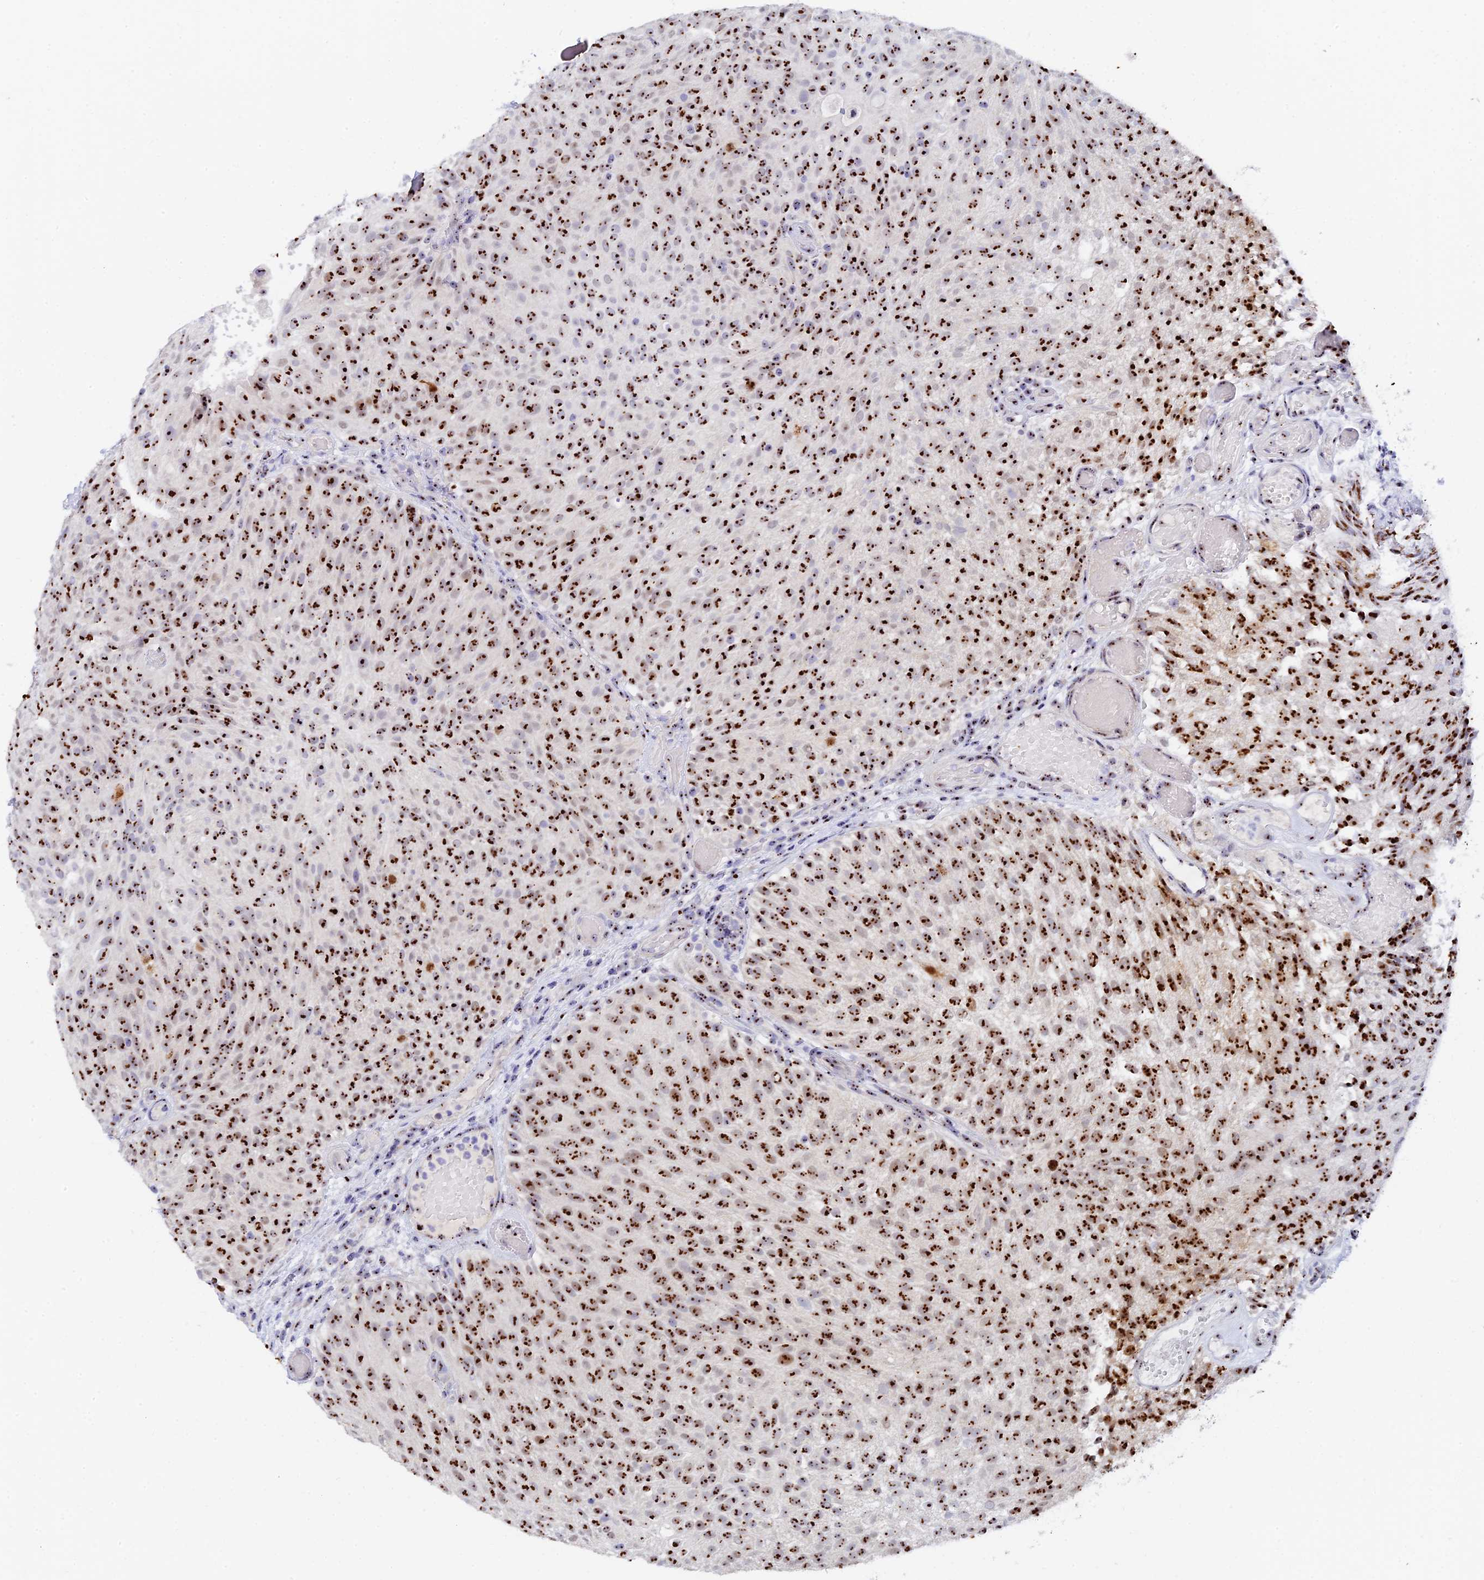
{"staining": {"intensity": "strong", "quantity": ">75%", "location": "nuclear"}, "tissue": "urothelial cancer", "cell_type": "Tumor cells", "image_type": "cancer", "snomed": [{"axis": "morphology", "description": "Urothelial carcinoma, Low grade"}, {"axis": "topography", "description": "Urinary bladder"}], "caption": "The histopathology image reveals staining of urothelial cancer, revealing strong nuclear protein expression (brown color) within tumor cells.", "gene": "RSL1D1", "patient": {"sex": "male", "age": 78}}